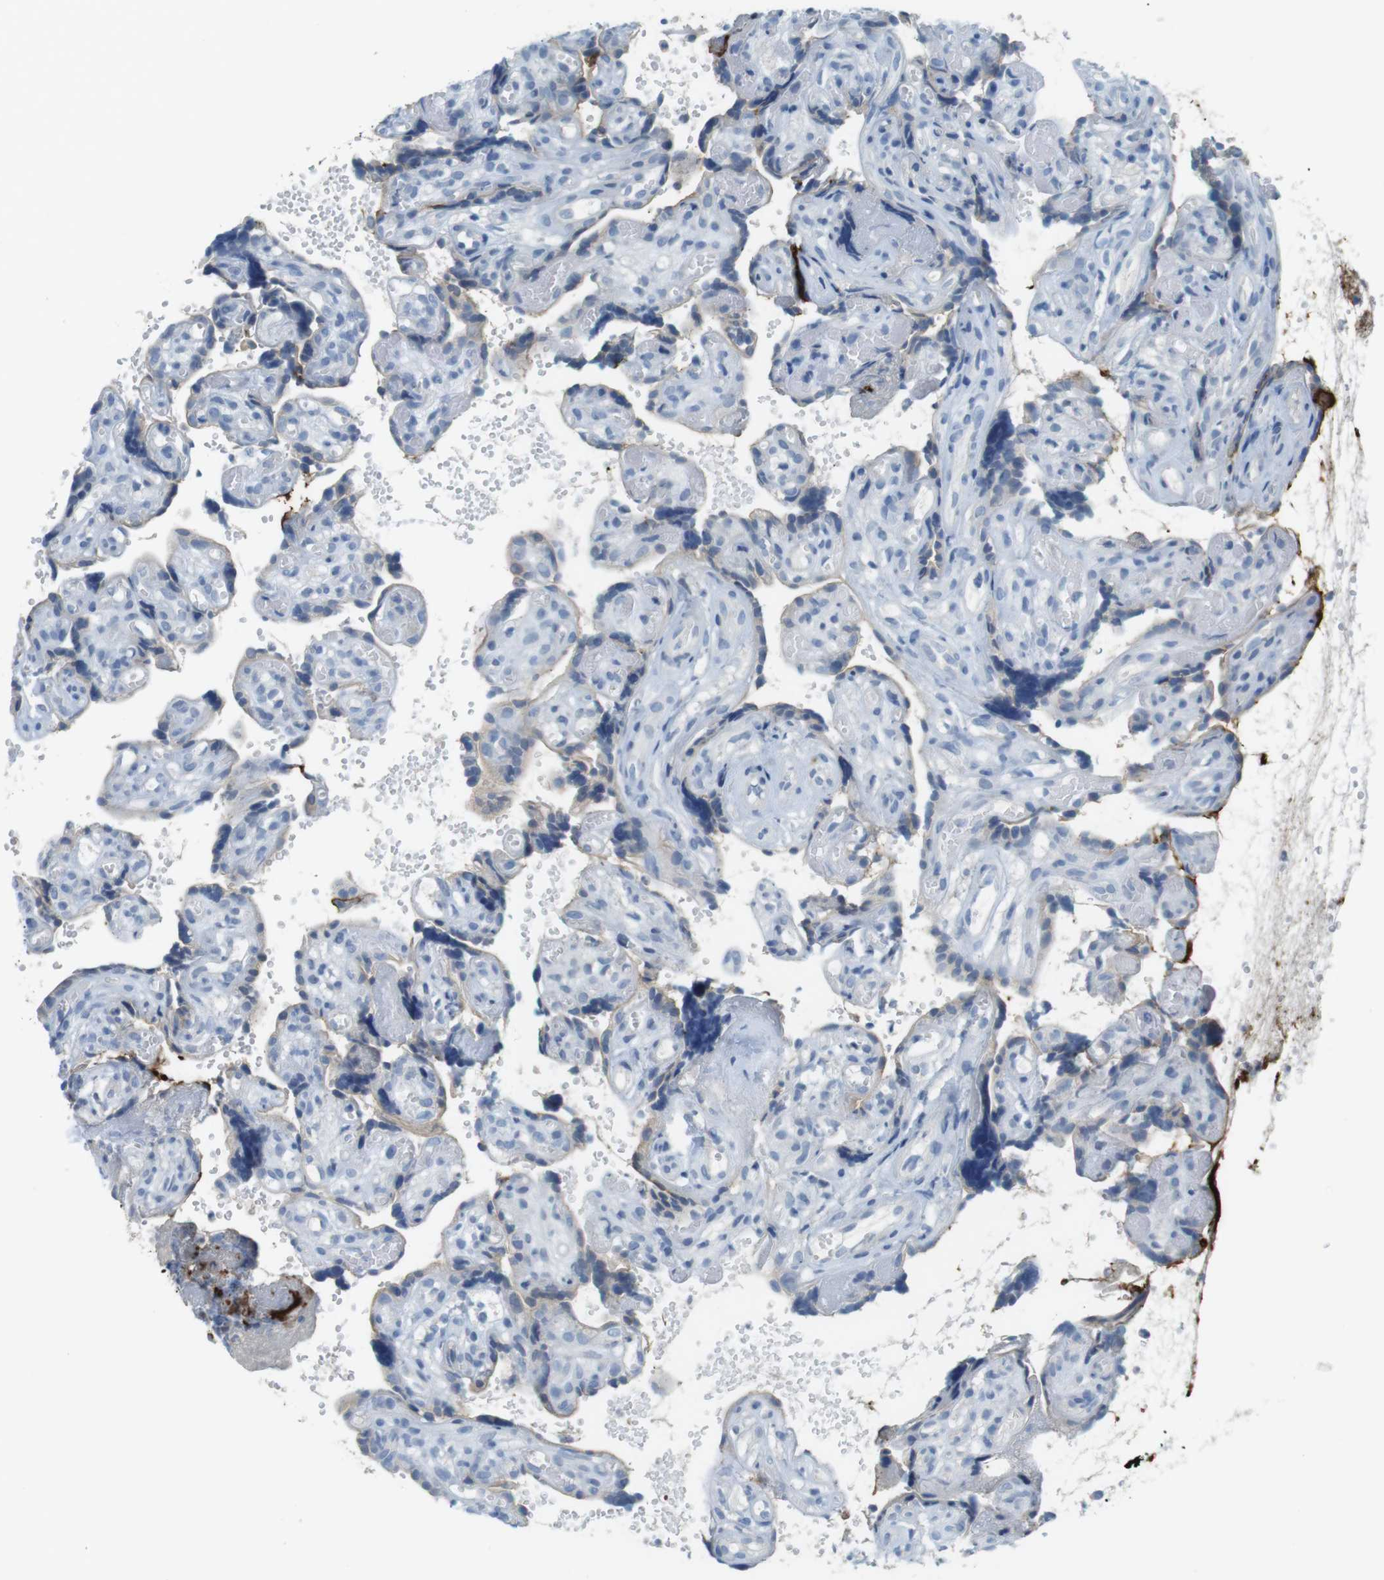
{"staining": {"intensity": "negative", "quantity": "none", "location": "none"}, "tissue": "placenta", "cell_type": "Decidual cells", "image_type": "normal", "snomed": [{"axis": "morphology", "description": "Normal tissue, NOS"}, {"axis": "topography", "description": "Placenta"}], "caption": "Photomicrograph shows no significant protein expression in decidual cells of benign placenta. (Brightfield microscopy of DAB (3,3'-diaminobenzidine) IHC at high magnification).", "gene": "MUC5B", "patient": {"sex": "female", "age": 30}}